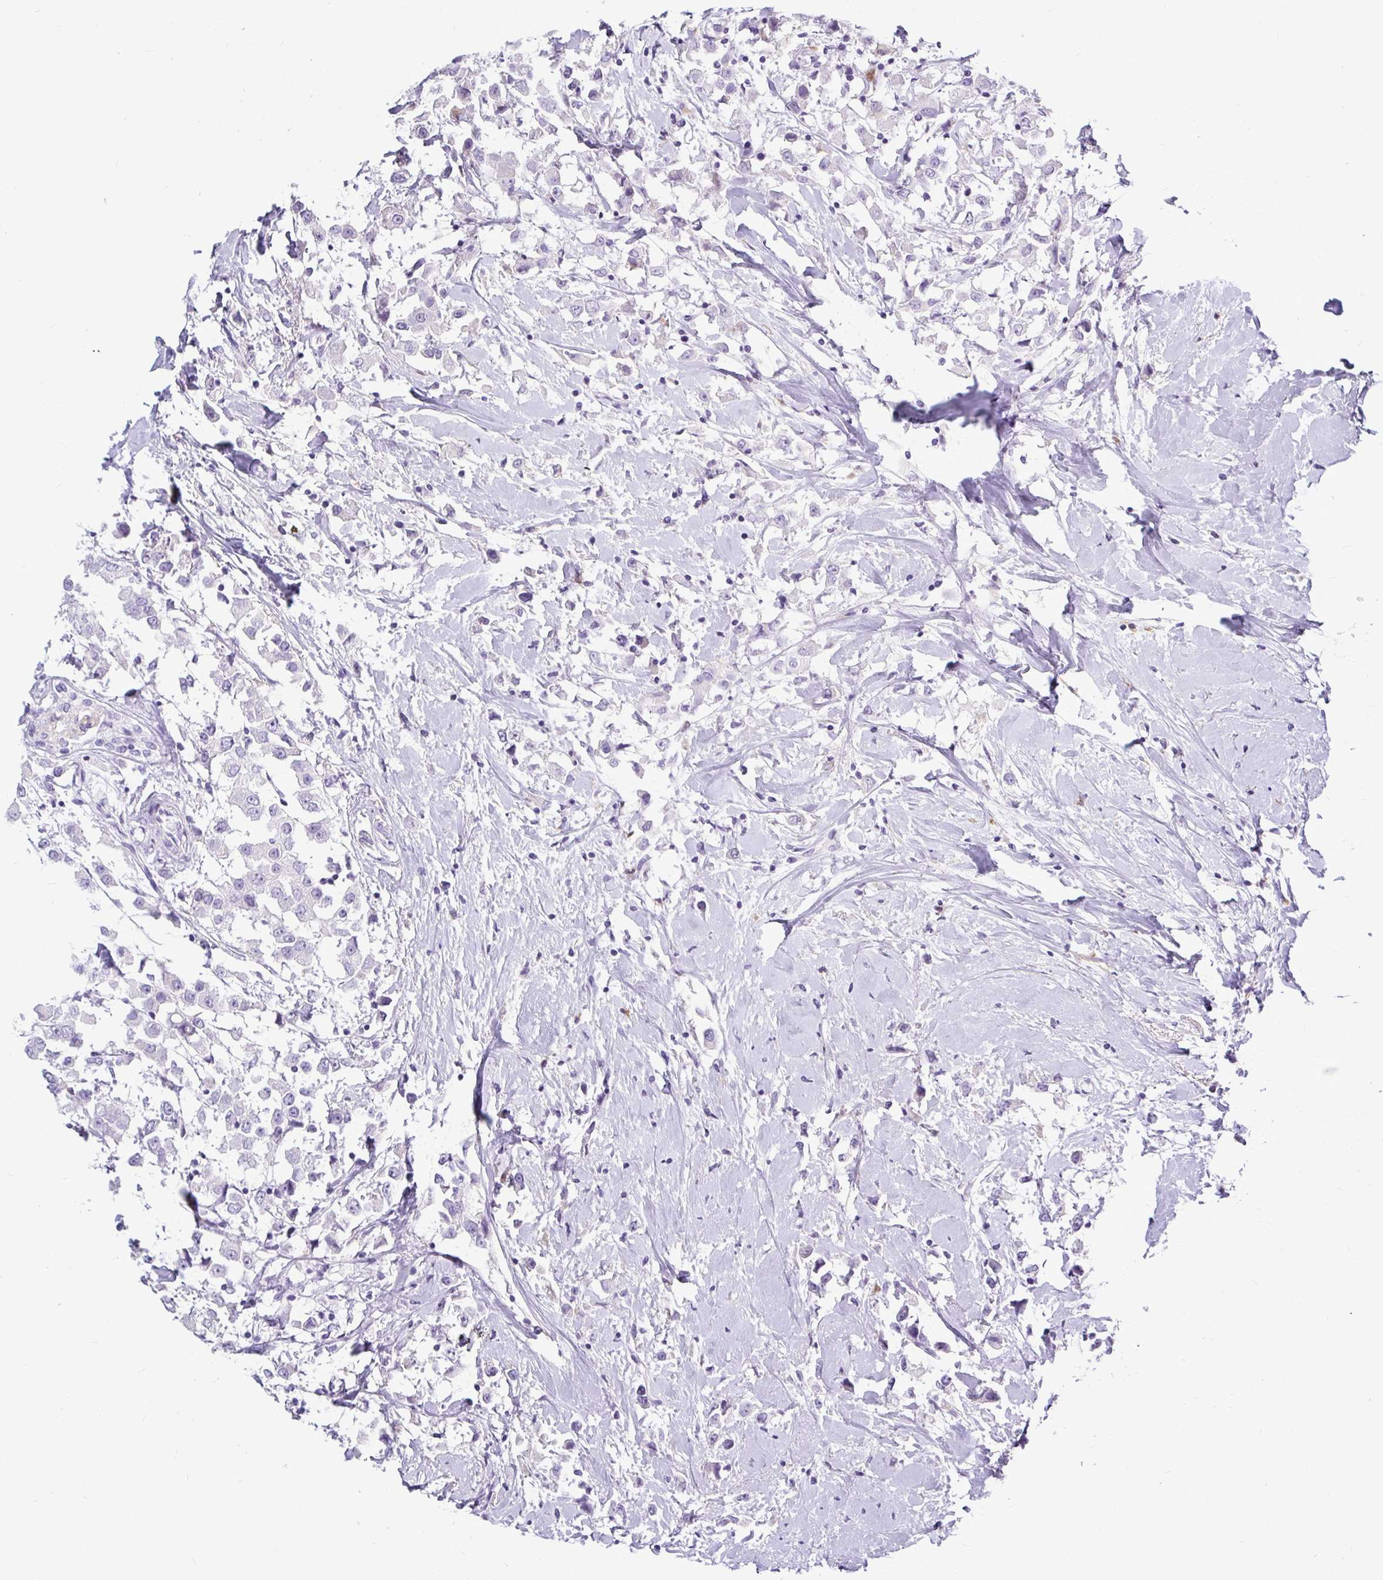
{"staining": {"intensity": "negative", "quantity": "none", "location": "none"}, "tissue": "breast cancer", "cell_type": "Tumor cells", "image_type": "cancer", "snomed": [{"axis": "morphology", "description": "Duct carcinoma"}, {"axis": "topography", "description": "Breast"}], "caption": "High magnification brightfield microscopy of breast cancer (intraductal carcinoma) stained with DAB (3,3'-diaminobenzidine) (brown) and counterstained with hematoxylin (blue): tumor cells show no significant positivity.", "gene": "CTSZ", "patient": {"sex": "female", "age": 61}}